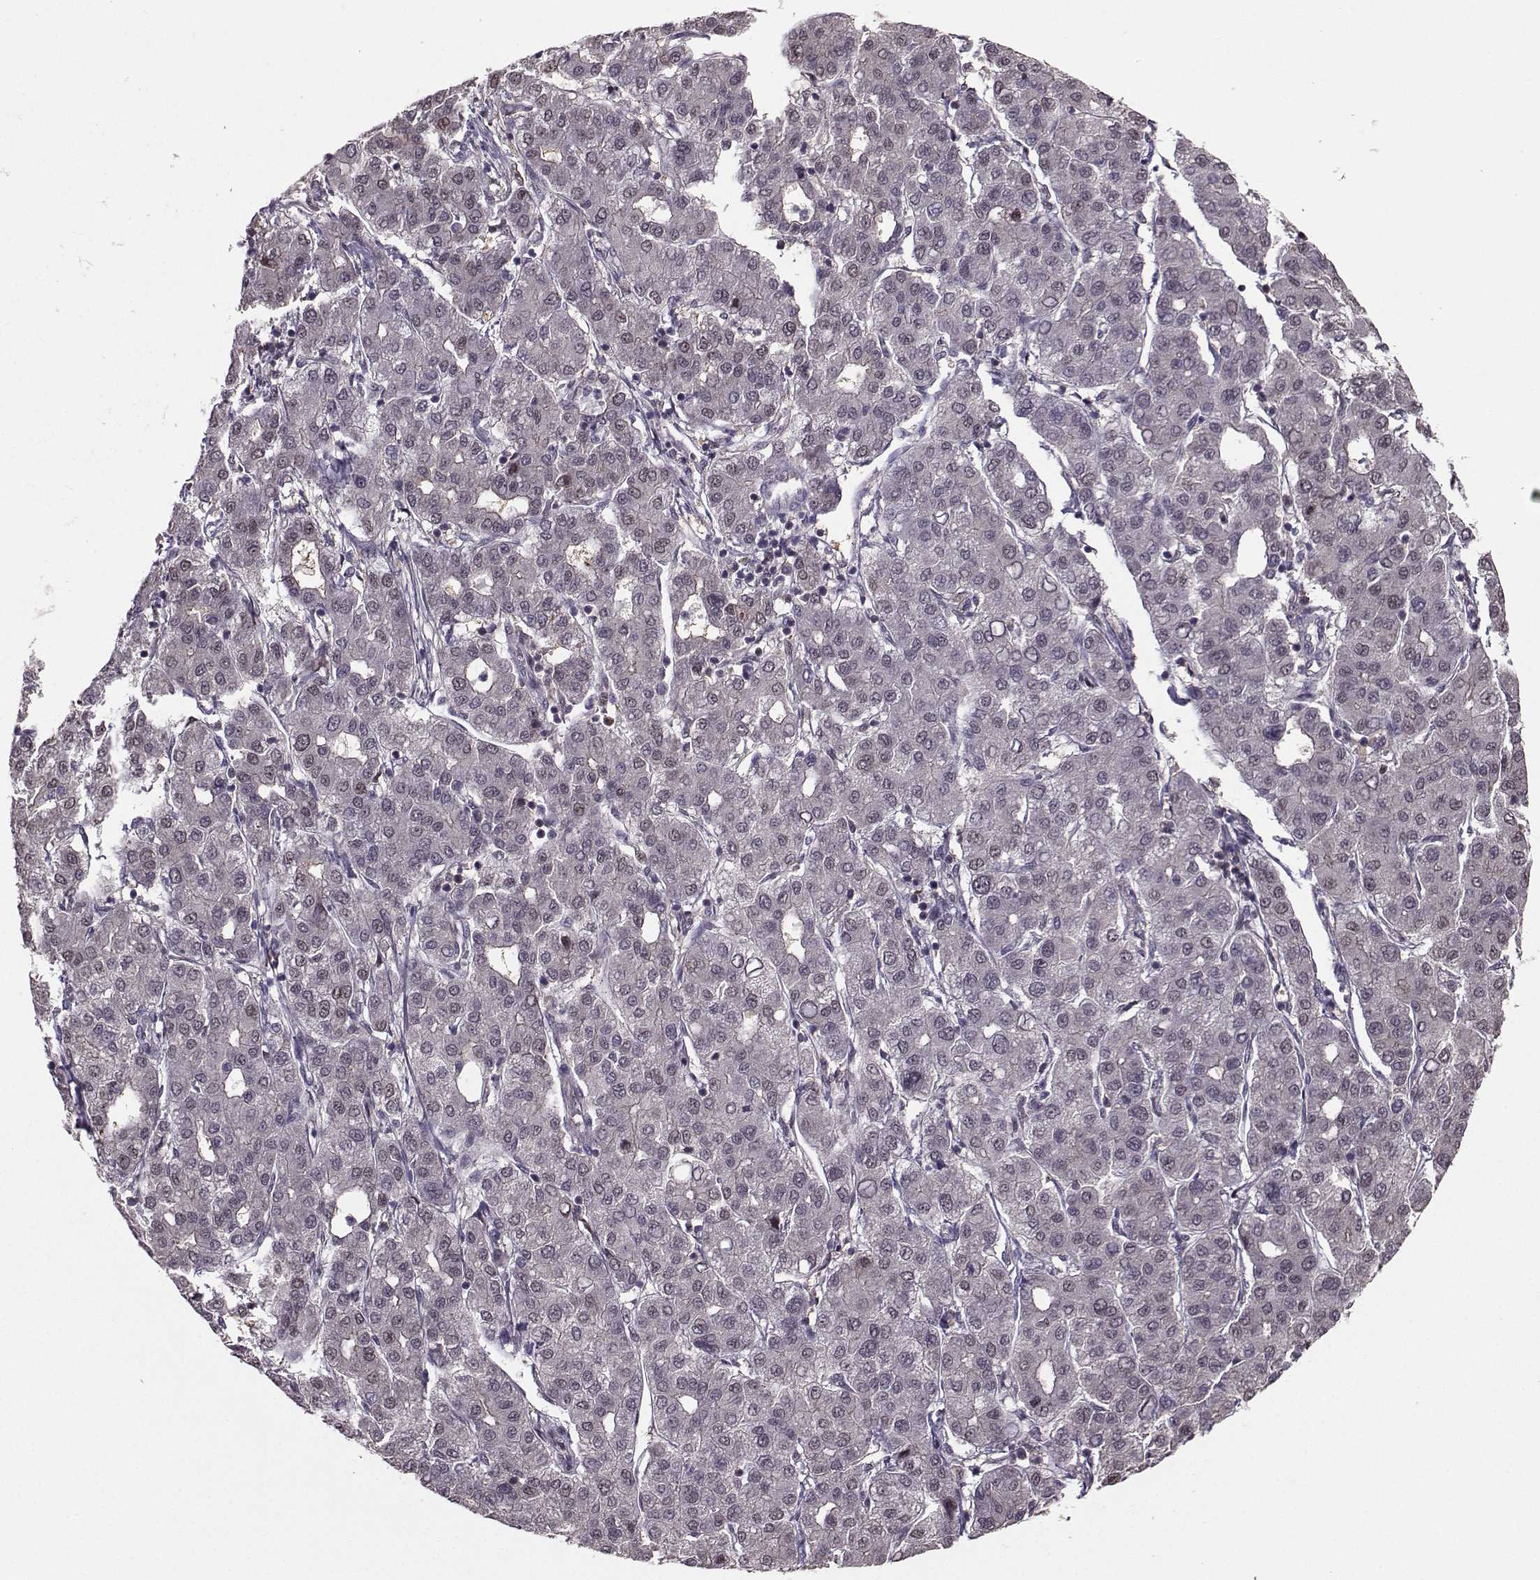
{"staining": {"intensity": "negative", "quantity": "none", "location": "none"}, "tissue": "liver cancer", "cell_type": "Tumor cells", "image_type": "cancer", "snomed": [{"axis": "morphology", "description": "Carcinoma, Hepatocellular, NOS"}, {"axis": "topography", "description": "Liver"}], "caption": "The image reveals no significant positivity in tumor cells of hepatocellular carcinoma (liver). (Brightfield microscopy of DAB immunohistochemistry at high magnification).", "gene": "PKP2", "patient": {"sex": "male", "age": 65}}